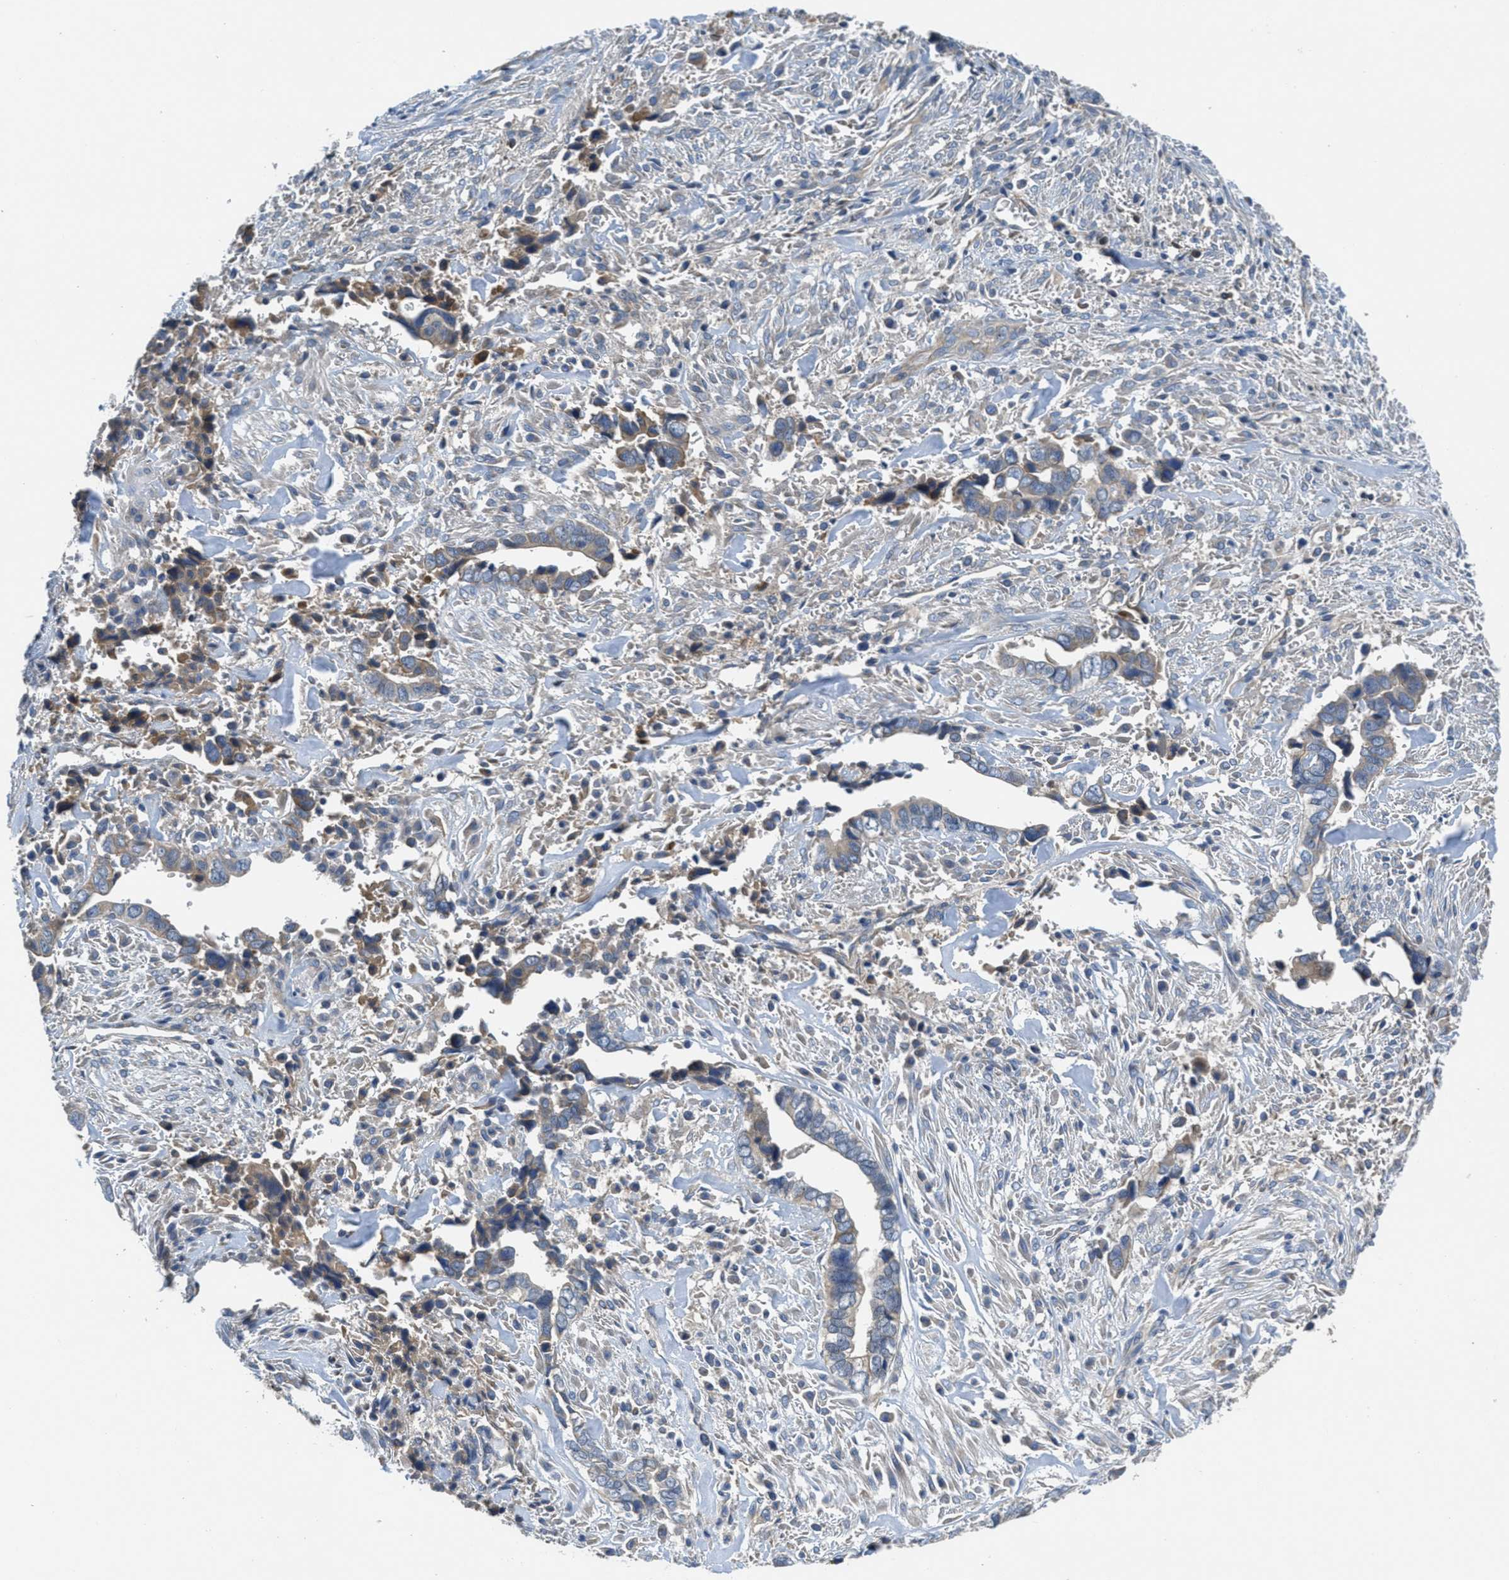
{"staining": {"intensity": "weak", "quantity": "25%-75%", "location": "cytoplasmic/membranous"}, "tissue": "liver cancer", "cell_type": "Tumor cells", "image_type": "cancer", "snomed": [{"axis": "morphology", "description": "Cholangiocarcinoma"}, {"axis": "topography", "description": "Liver"}], "caption": "Immunohistochemistry (IHC) image of cholangiocarcinoma (liver) stained for a protein (brown), which demonstrates low levels of weak cytoplasmic/membranous staining in about 25%-75% of tumor cells.", "gene": "GALK1", "patient": {"sex": "female", "age": 79}}